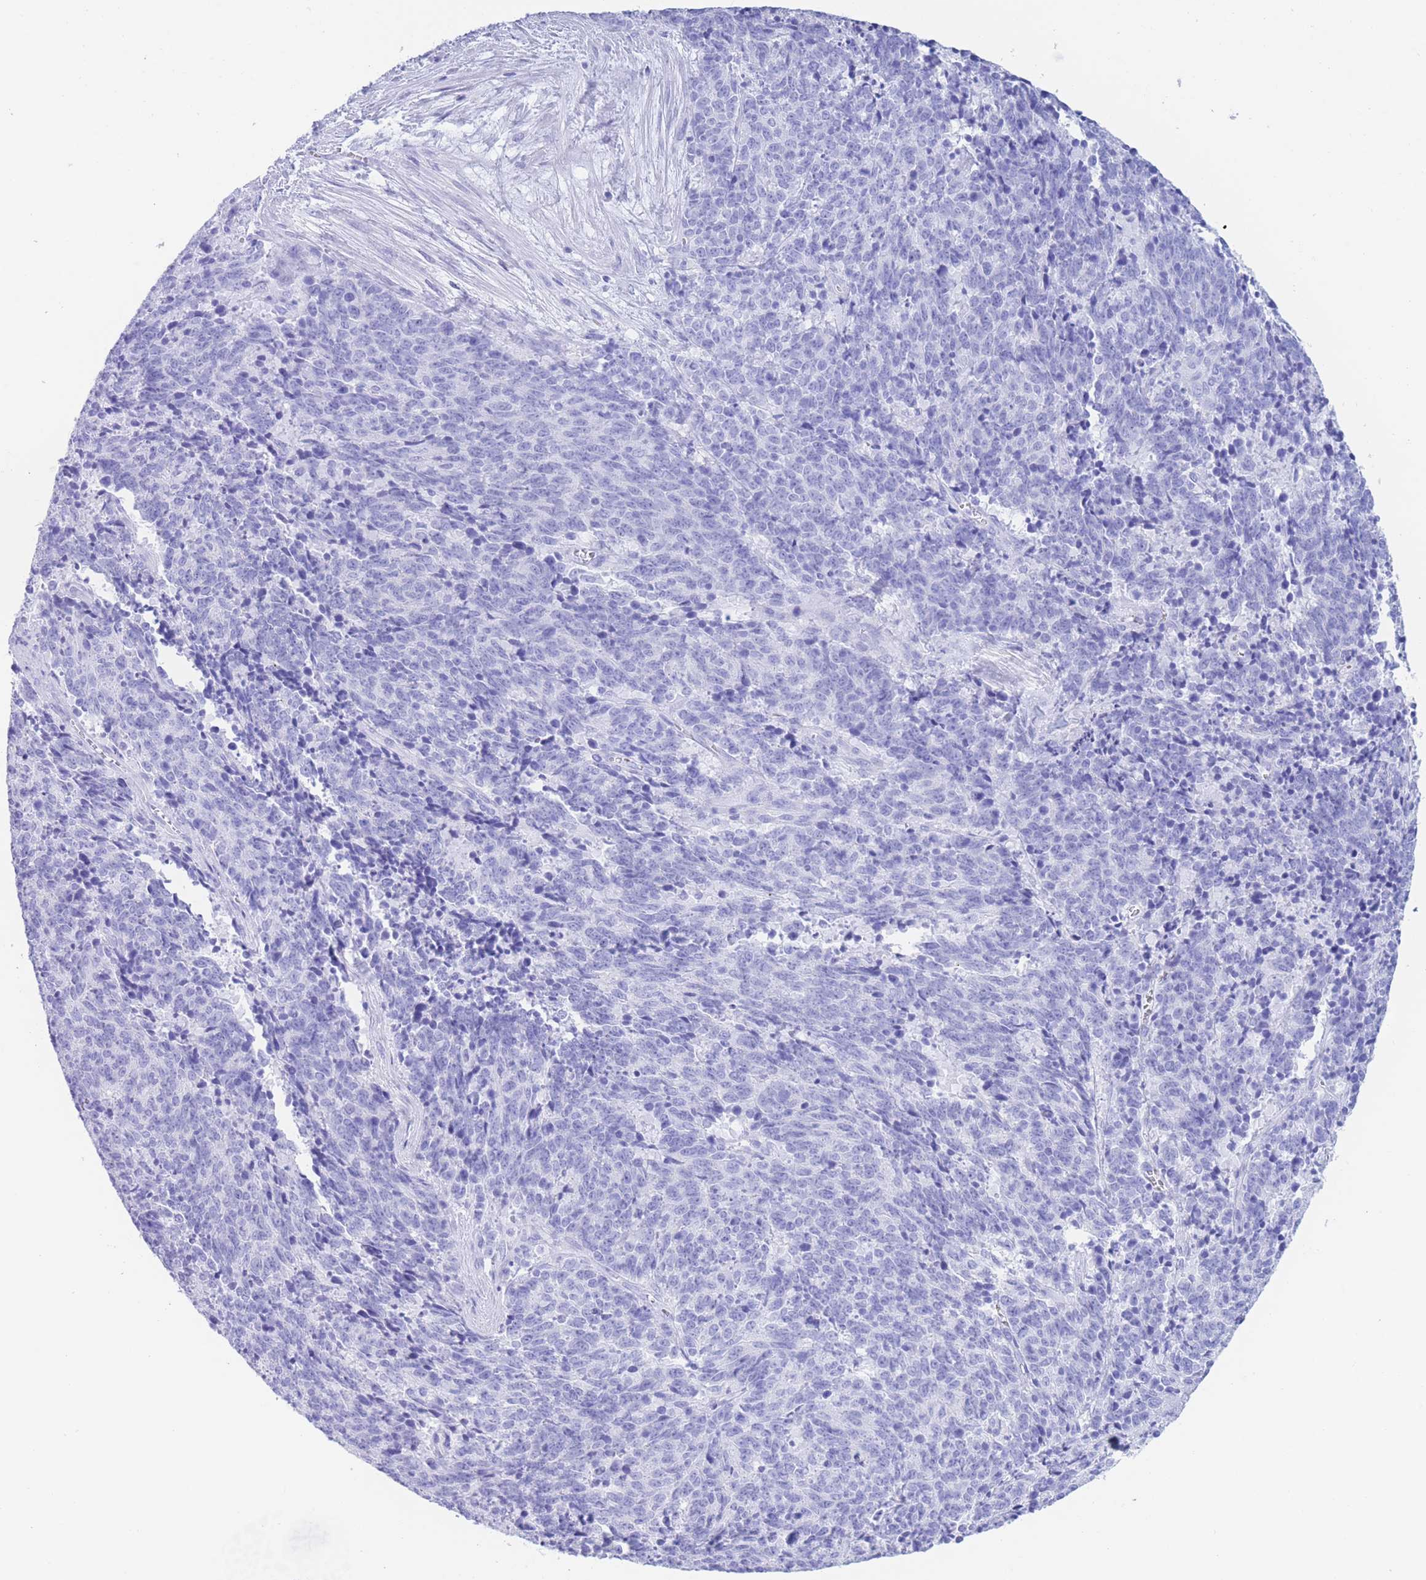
{"staining": {"intensity": "negative", "quantity": "none", "location": "none"}, "tissue": "cervical cancer", "cell_type": "Tumor cells", "image_type": "cancer", "snomed": [{"axis": "morphology", "description": "Squamous cell carcinoma, NOS"}, {"axis": "topography", "description": "Cervix"}], "caption": "Immunohistochemistry (IHC) histopathology image of neoplastic tissue: human squamous cell carcinoma (cervical) stained with DAB (3,3'-diaminobenzidine) shows no significant protein positivity in tumor cells.", "gene": "SLCO1B3", "patient": {"sex": "female", "age": 29}}